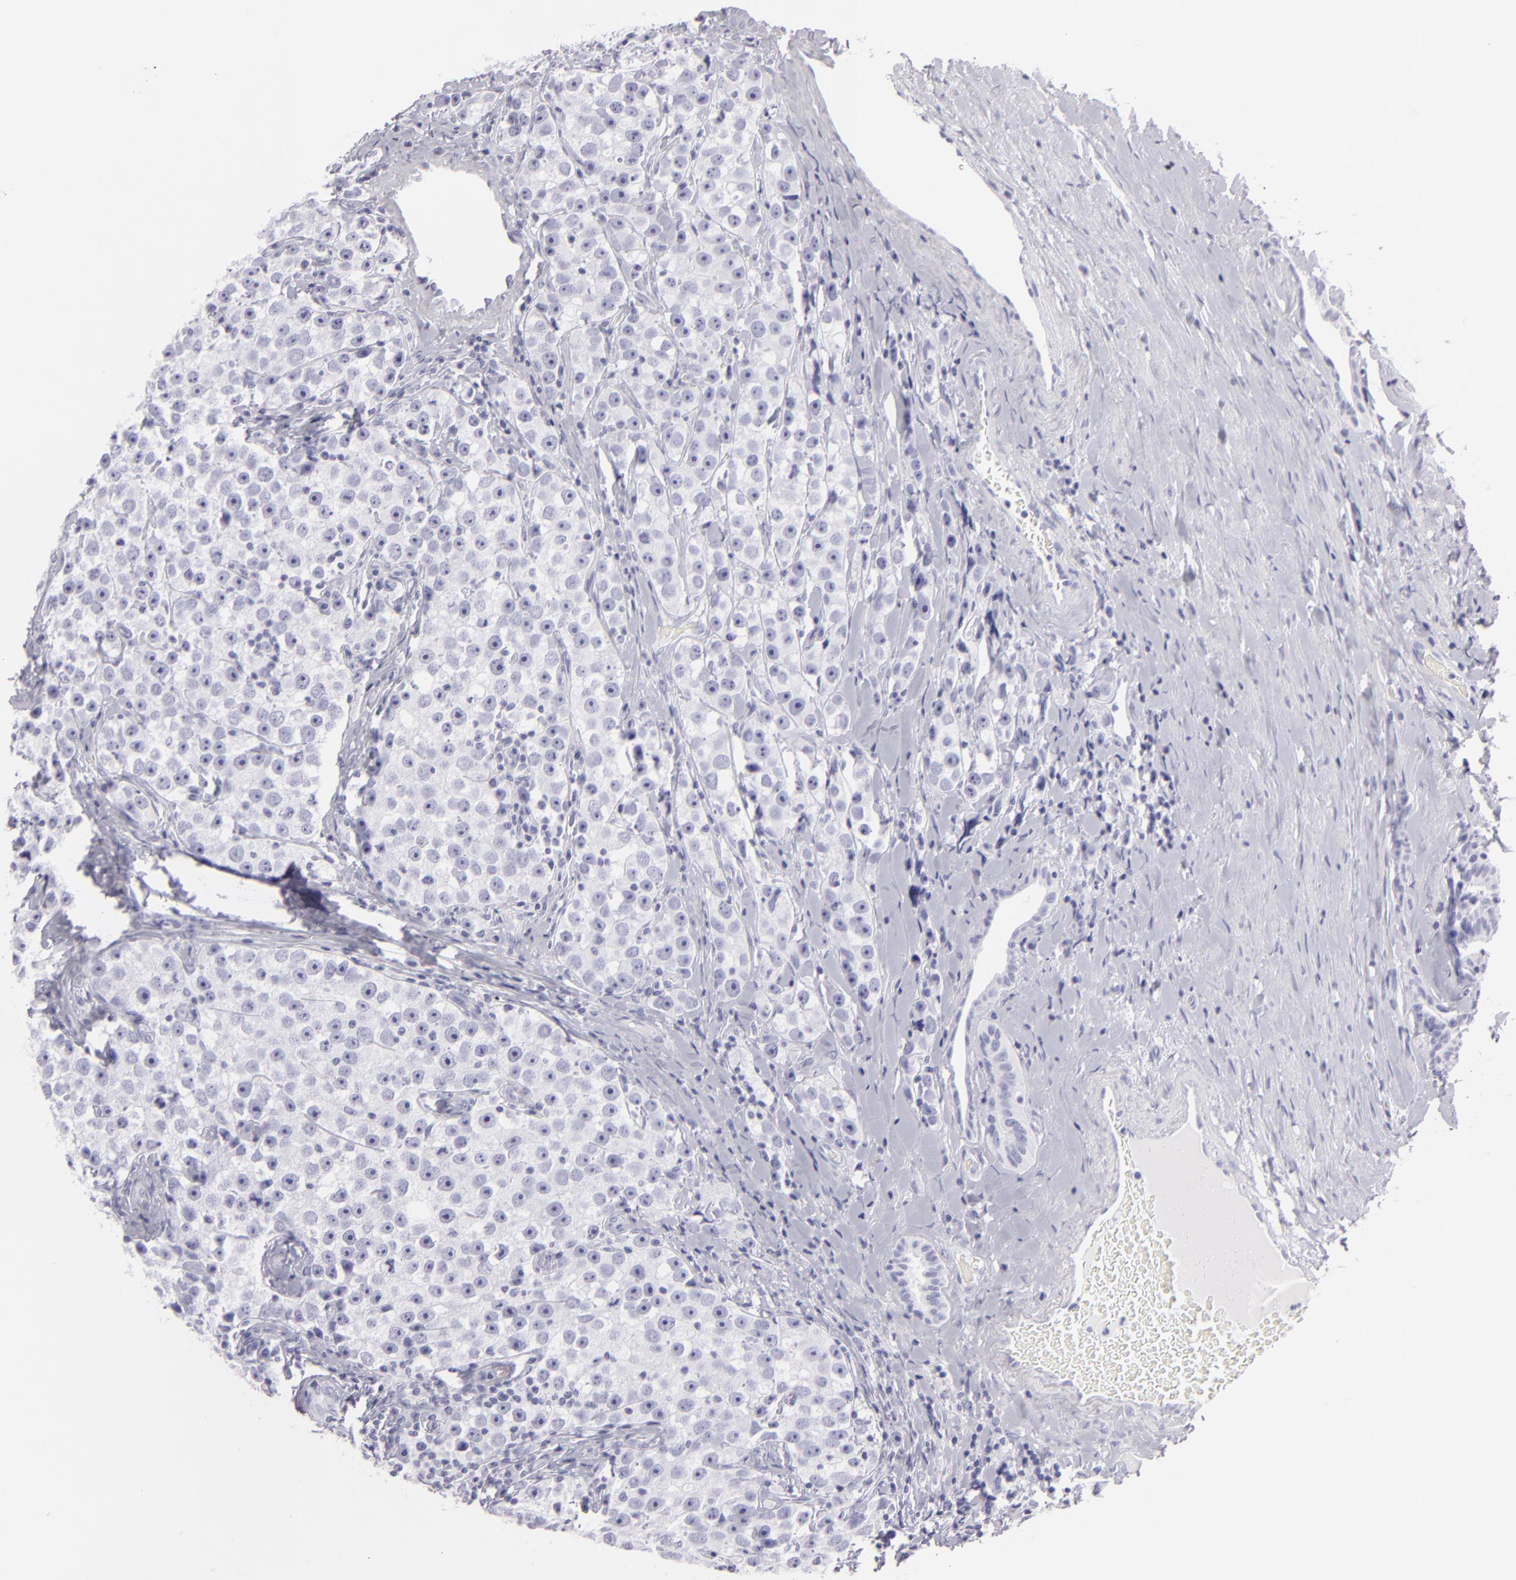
{"staining": {"intensity": "negative", "quantity": "none", "location": "none"}, "tissue": "testis cancer", "cell_type": "Tumor cells", "image_type": "cancer", "snomed": [{"axis": "morphology", "description": "Seminoma, NOS"}, {"axis": "topography", "description": "Testis"}], "caption": "There is no significant staining in tumor cells of testis cancer.", "gene": "FLG", "patient": {"sex": "male", "age": 32}}